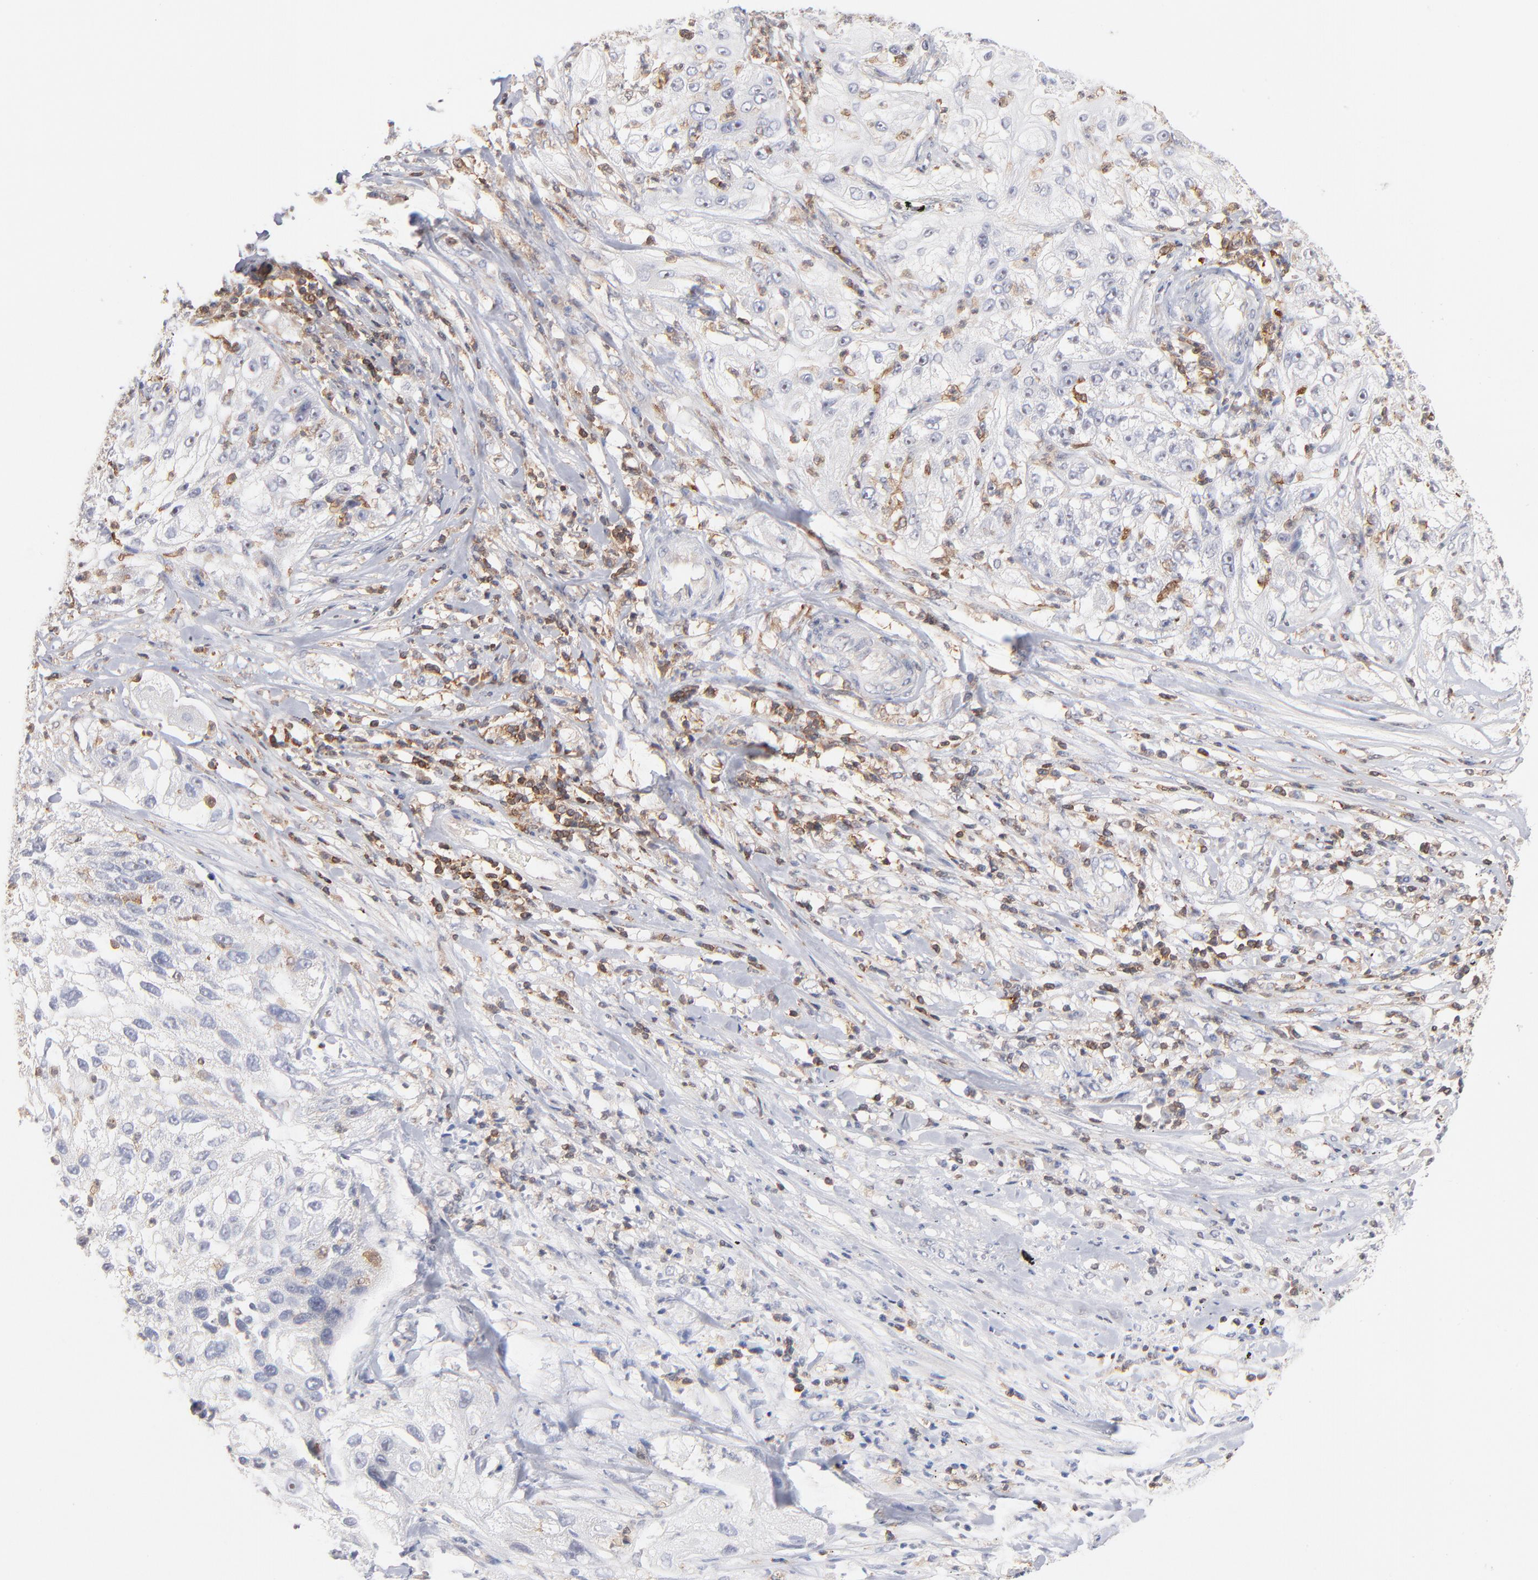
{"staining": {"intensity": "negative", "quantity": "none", "location": "none"}, "tissue": "lung cancer", "cell_type": "Tumor cells", "image_type": "cancer", "snomed": [{"axis": "morphology", "description": "Inflammation, NOS"}, {"axis": "morphology", "description": "Squamous cell carcinoma, NOS"}, {"axis": "topography", "description": "Lymph node"}, {"axis": "topography", "description": "Soft tissue"}, {"axis": "topography", "description": "Lung"}], "caption": "This is an immunohistochemistry histopathology image of lung squamous cell carcinoma. There is no expression in tumor cells.", "gene": "WIPF1", "patient": {"sex": "male", "age": 66}}